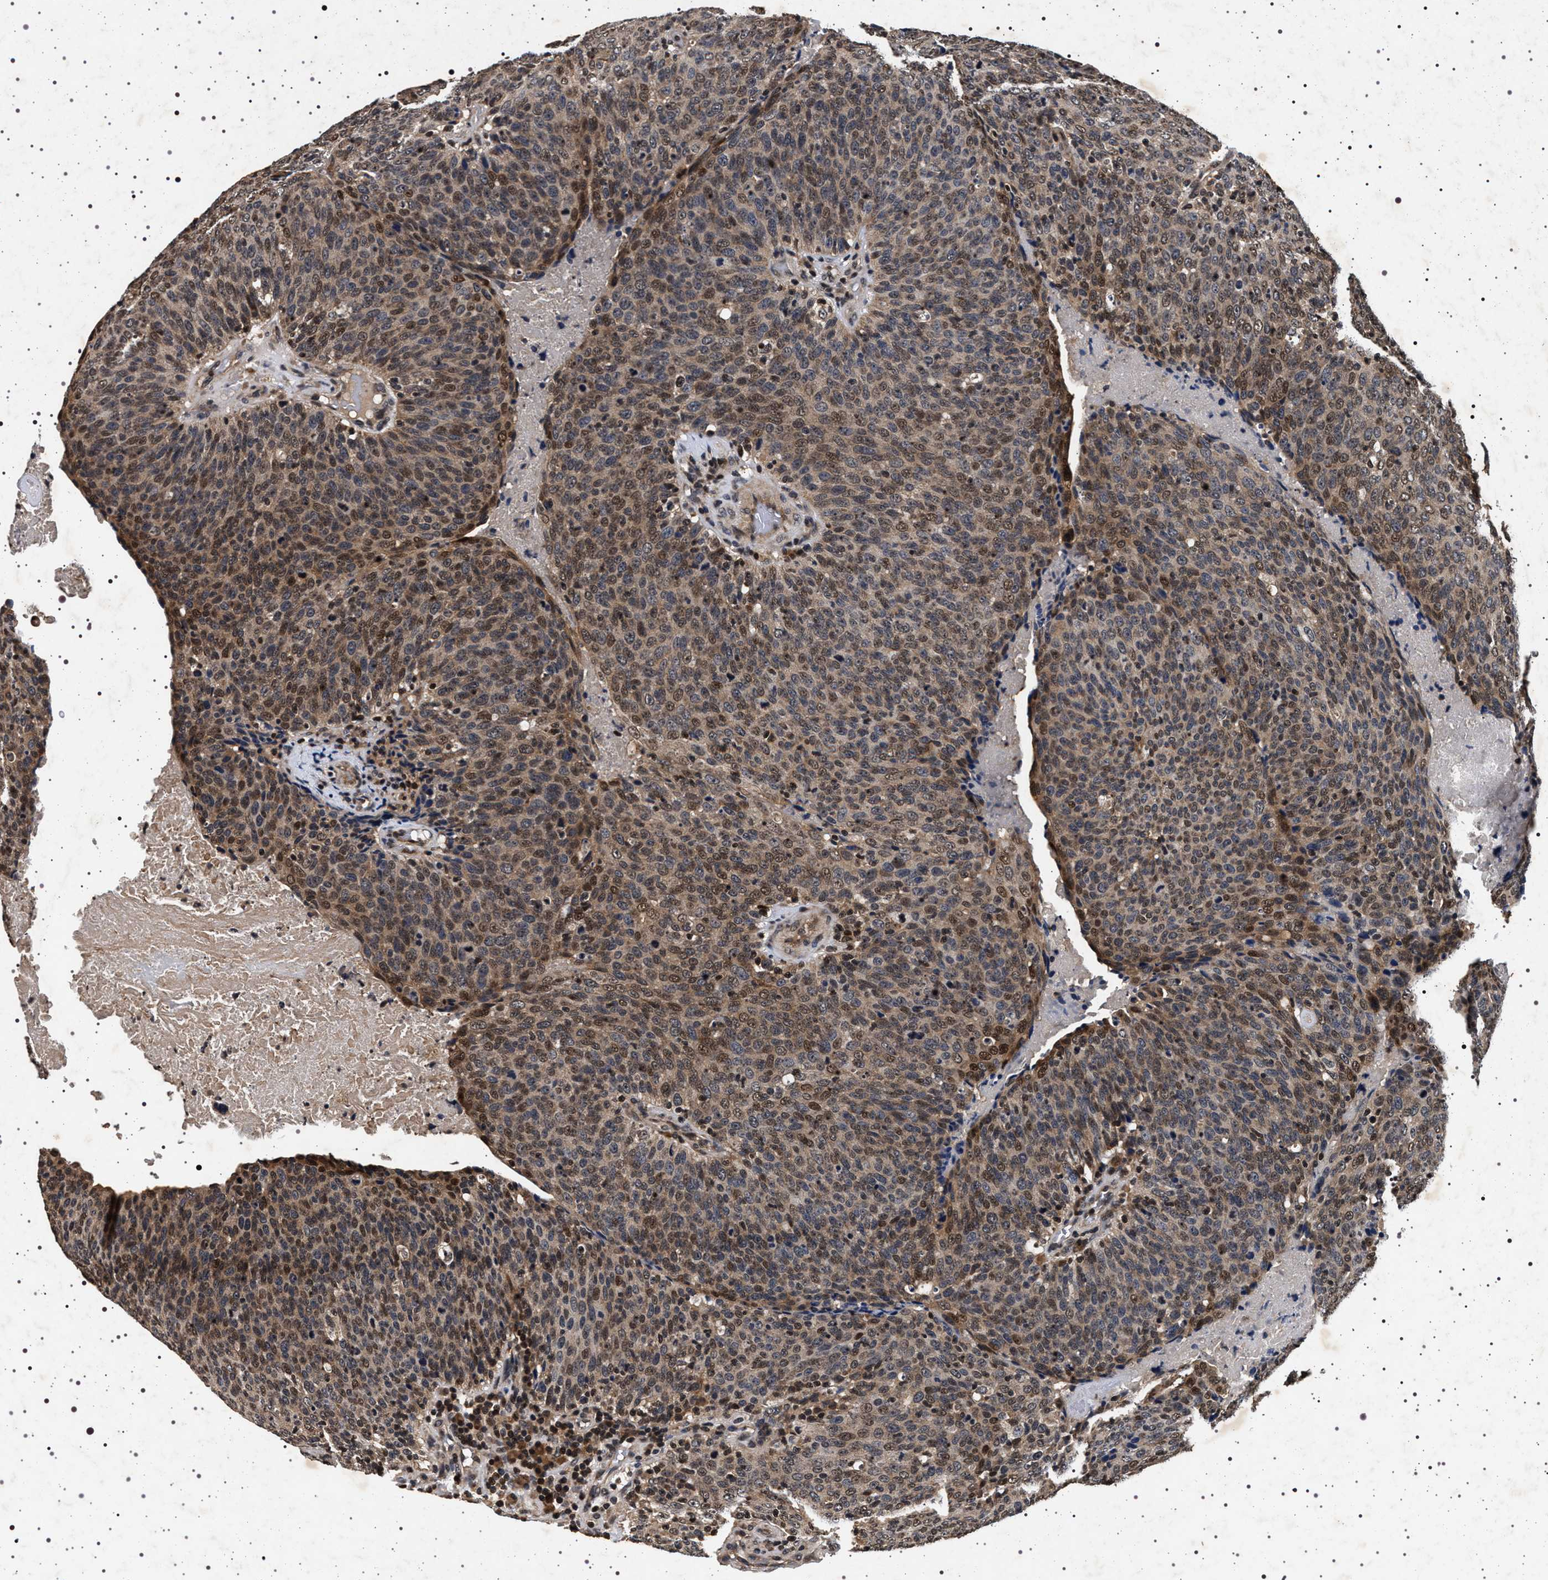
{"staining": {"intensity": "moderate", "quantity": ">75%", "location": "cytoplasmic/membranous,nuclear"}, "tissue": "head and neck cancer", "cell_type": "Tumor cells", "image_type": "cancer", "snomed": [{"axis": "morphology", "description": "Squamous cell carcinoma, NOS"}, {"axis": "morphology", "description": "Squamous cell carcinoma, metastatic, NOS"}, {"axis": "topography", "description": "Lymph node"}, {"axis": "topography", "description": "Head-Neck"}], "caption": "Tumor cells exhibit moderate cytoplasmic/membranous and nuclear expression in approximately >75% of cells in head and neck cancer.", "gene": "CDKN1B", "patient": {"sex": "male", "age": 62}}